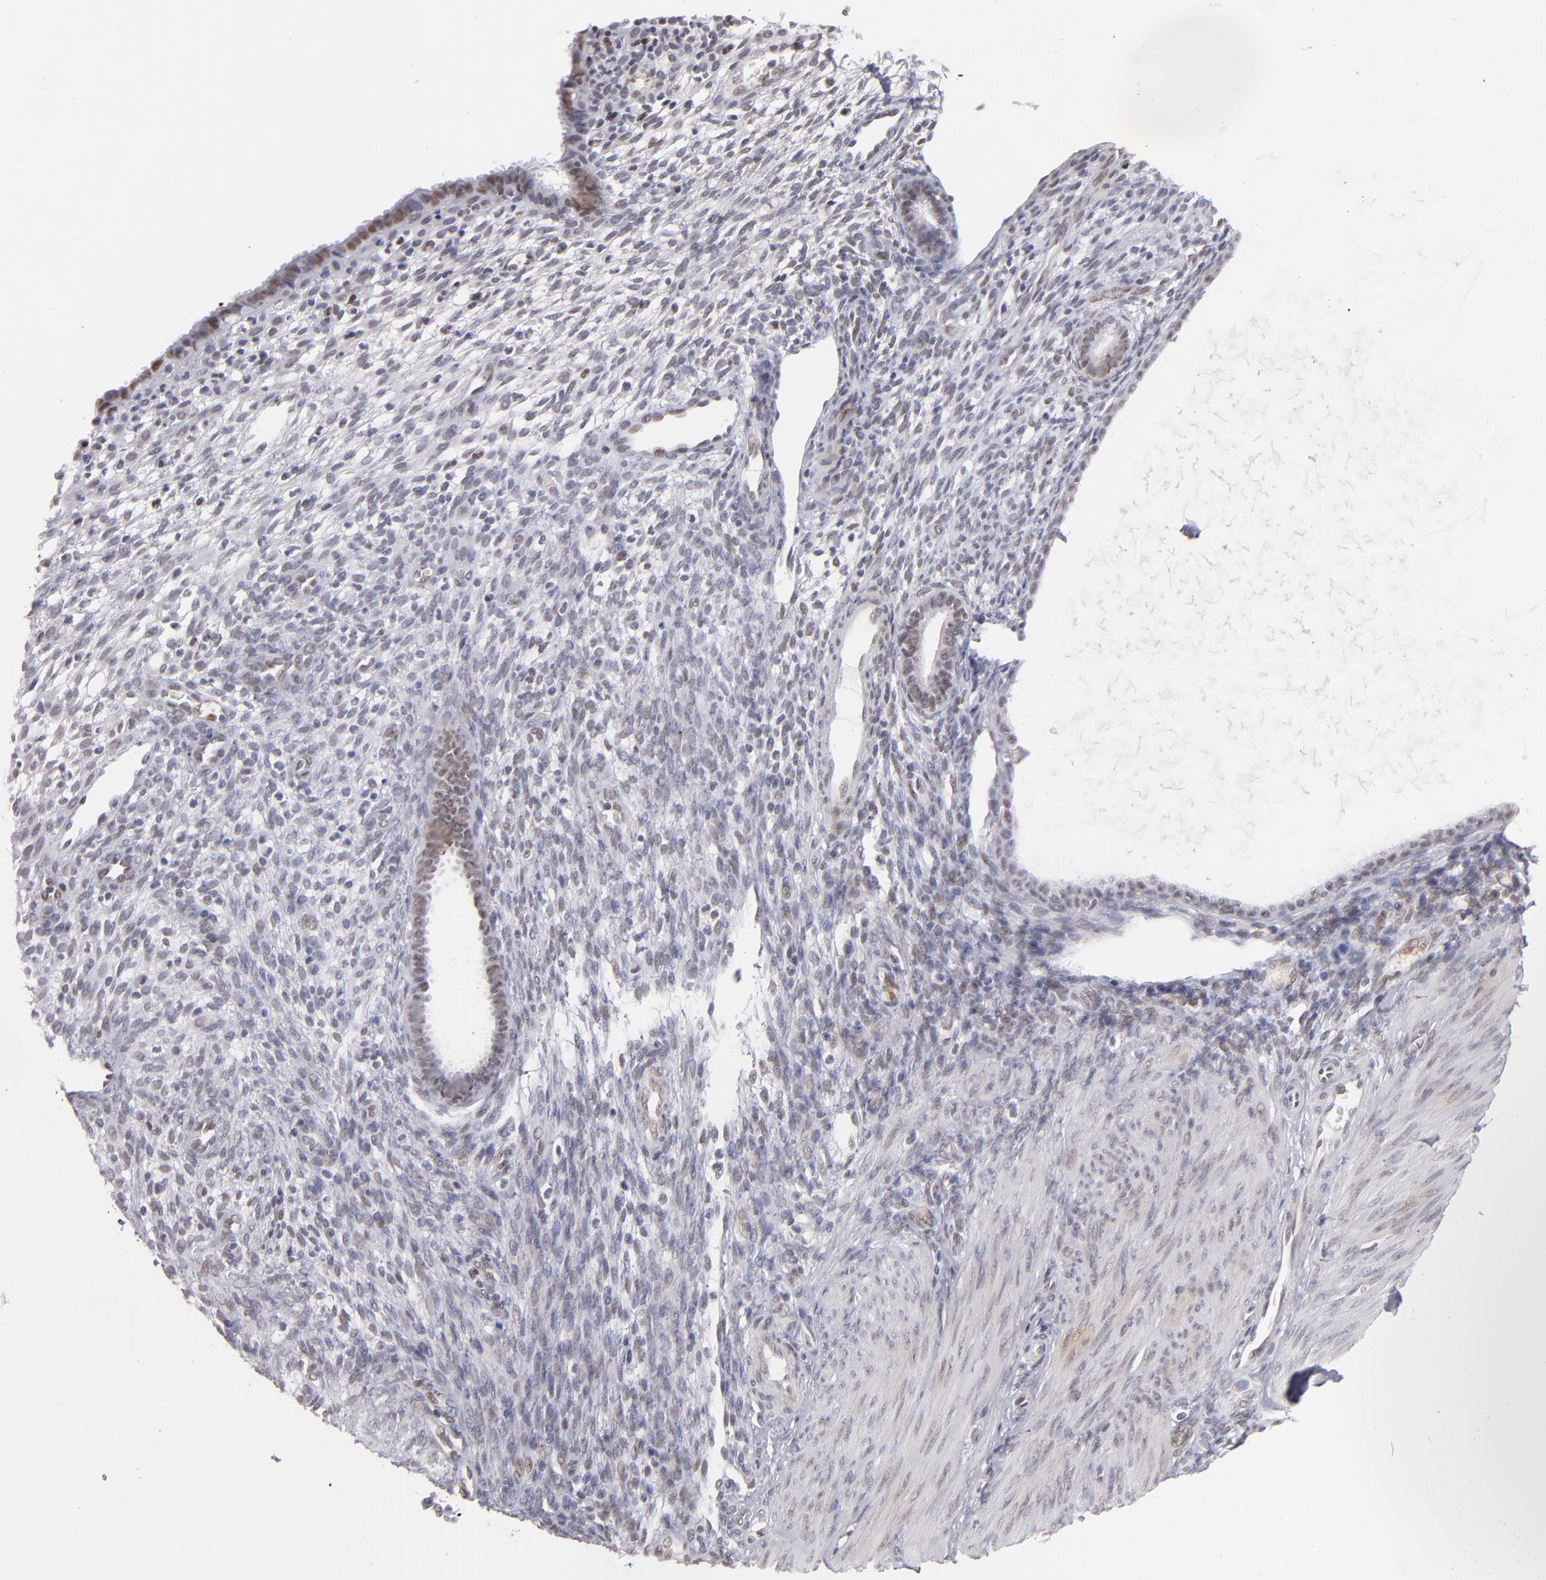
{"staining": {"intensity": "weak", "quantity": "<25%", "location": "nuclear"}, "tissue": "endometrium", "cell_type": "Cells in endometrial stroma", "image_type": "normal", "snomed": [{"axis": "morphology", "description": "Normal tissue, NOS"}, {"axis": "topography", "description": "Endometrium"}], "caption": "The histopathology image exhibits no significant staining in cells in endometrial stroma of endometrium.", "gene": "TFAP4", "patient": {"sex": "female", "age": 72}}